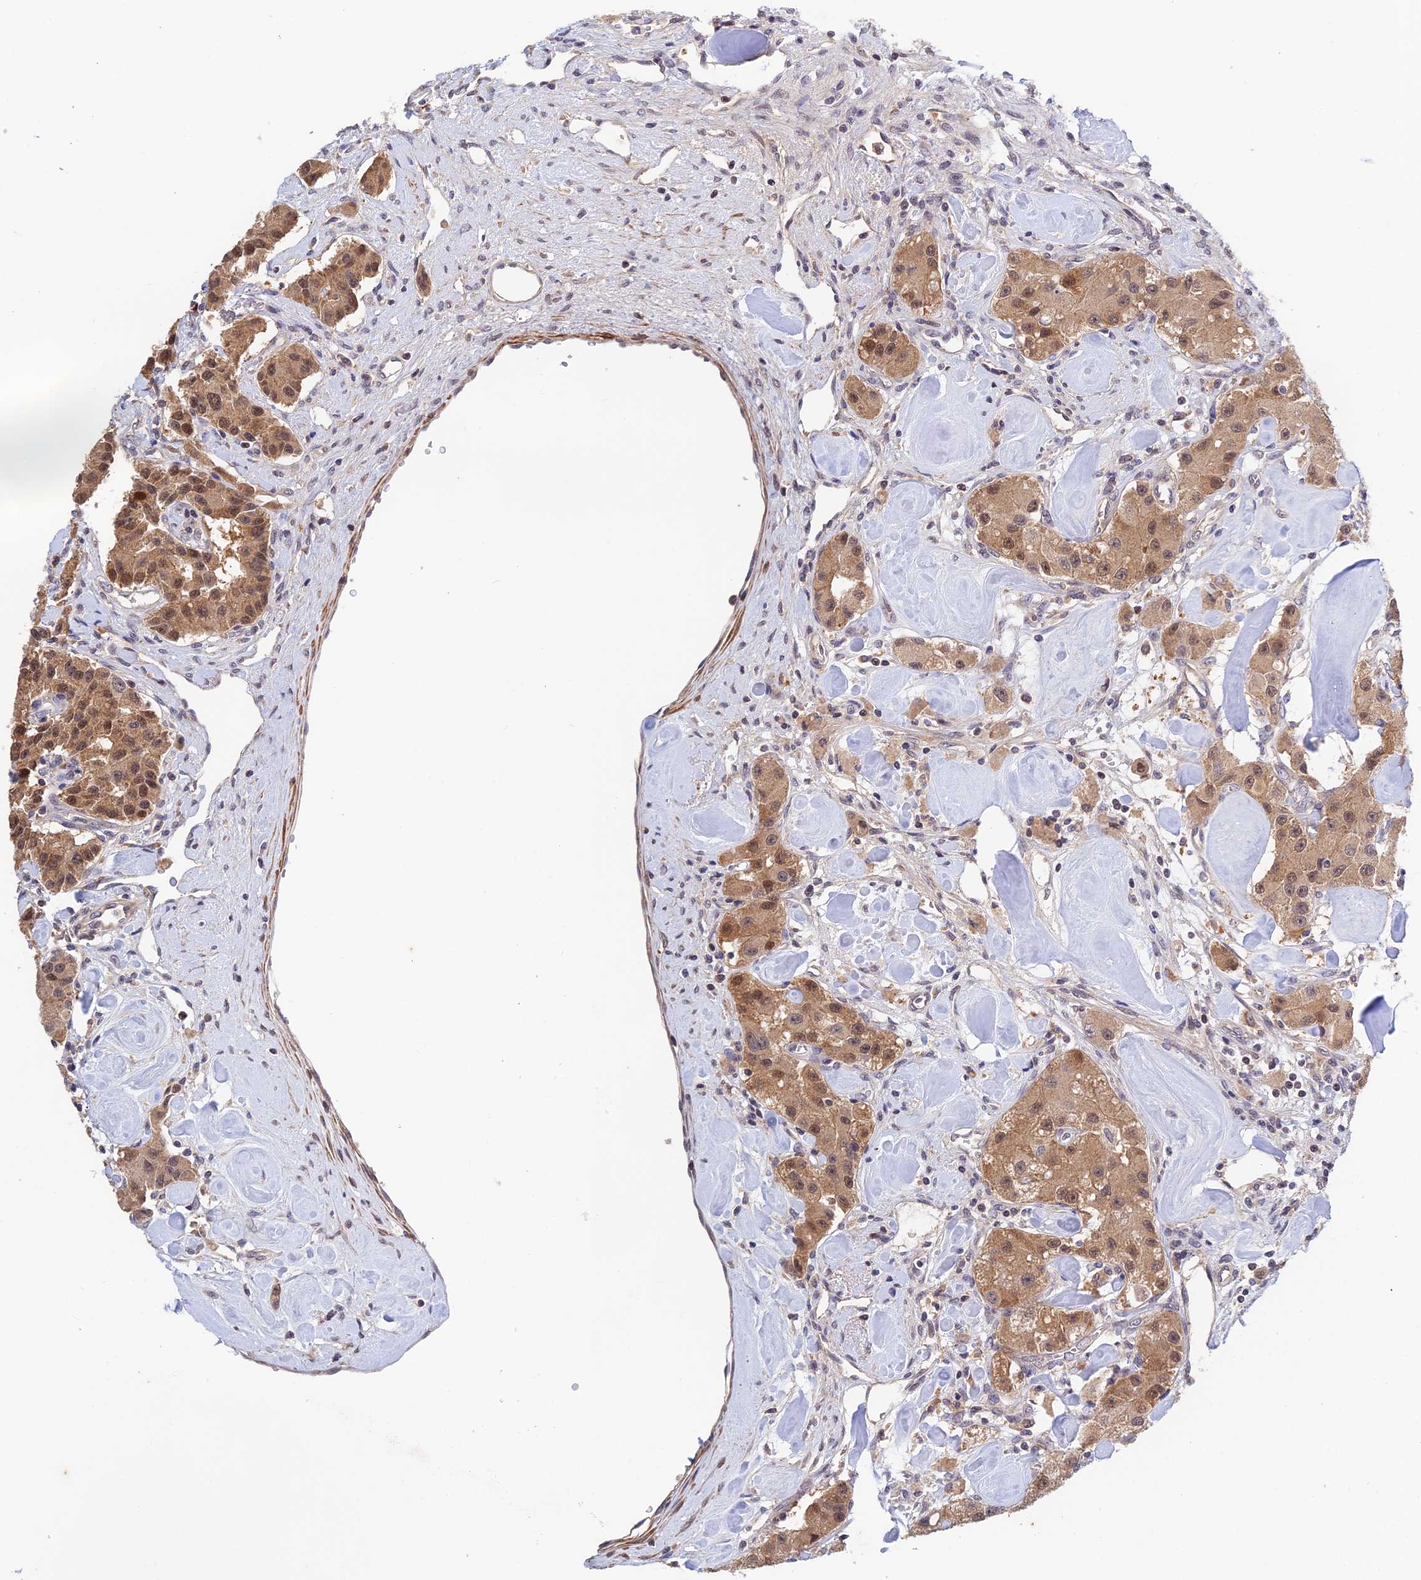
{"staining": {"intensity": "moderate", "quantity": ">75%", "location": "cytoplasmic/membranous,nuclear"}, "tissue": "carcinoid", "cell_type": "Tumor cells", "image_type": "cancer", "snomed": [{"axis": "morphology", "description": "Carcinoid, malignant, NOS"}, {"axis": "topography", "description": "Pancreas"}], "caption": "Protein analysis of carcinoid tissue shows moderate cytoplasmic/membranous and nuclear staining in about >75% of tumor cells. Nuclei are stained in blue.", "gene": "CWH43", "patient": {"sex": "male", "age": 41}}